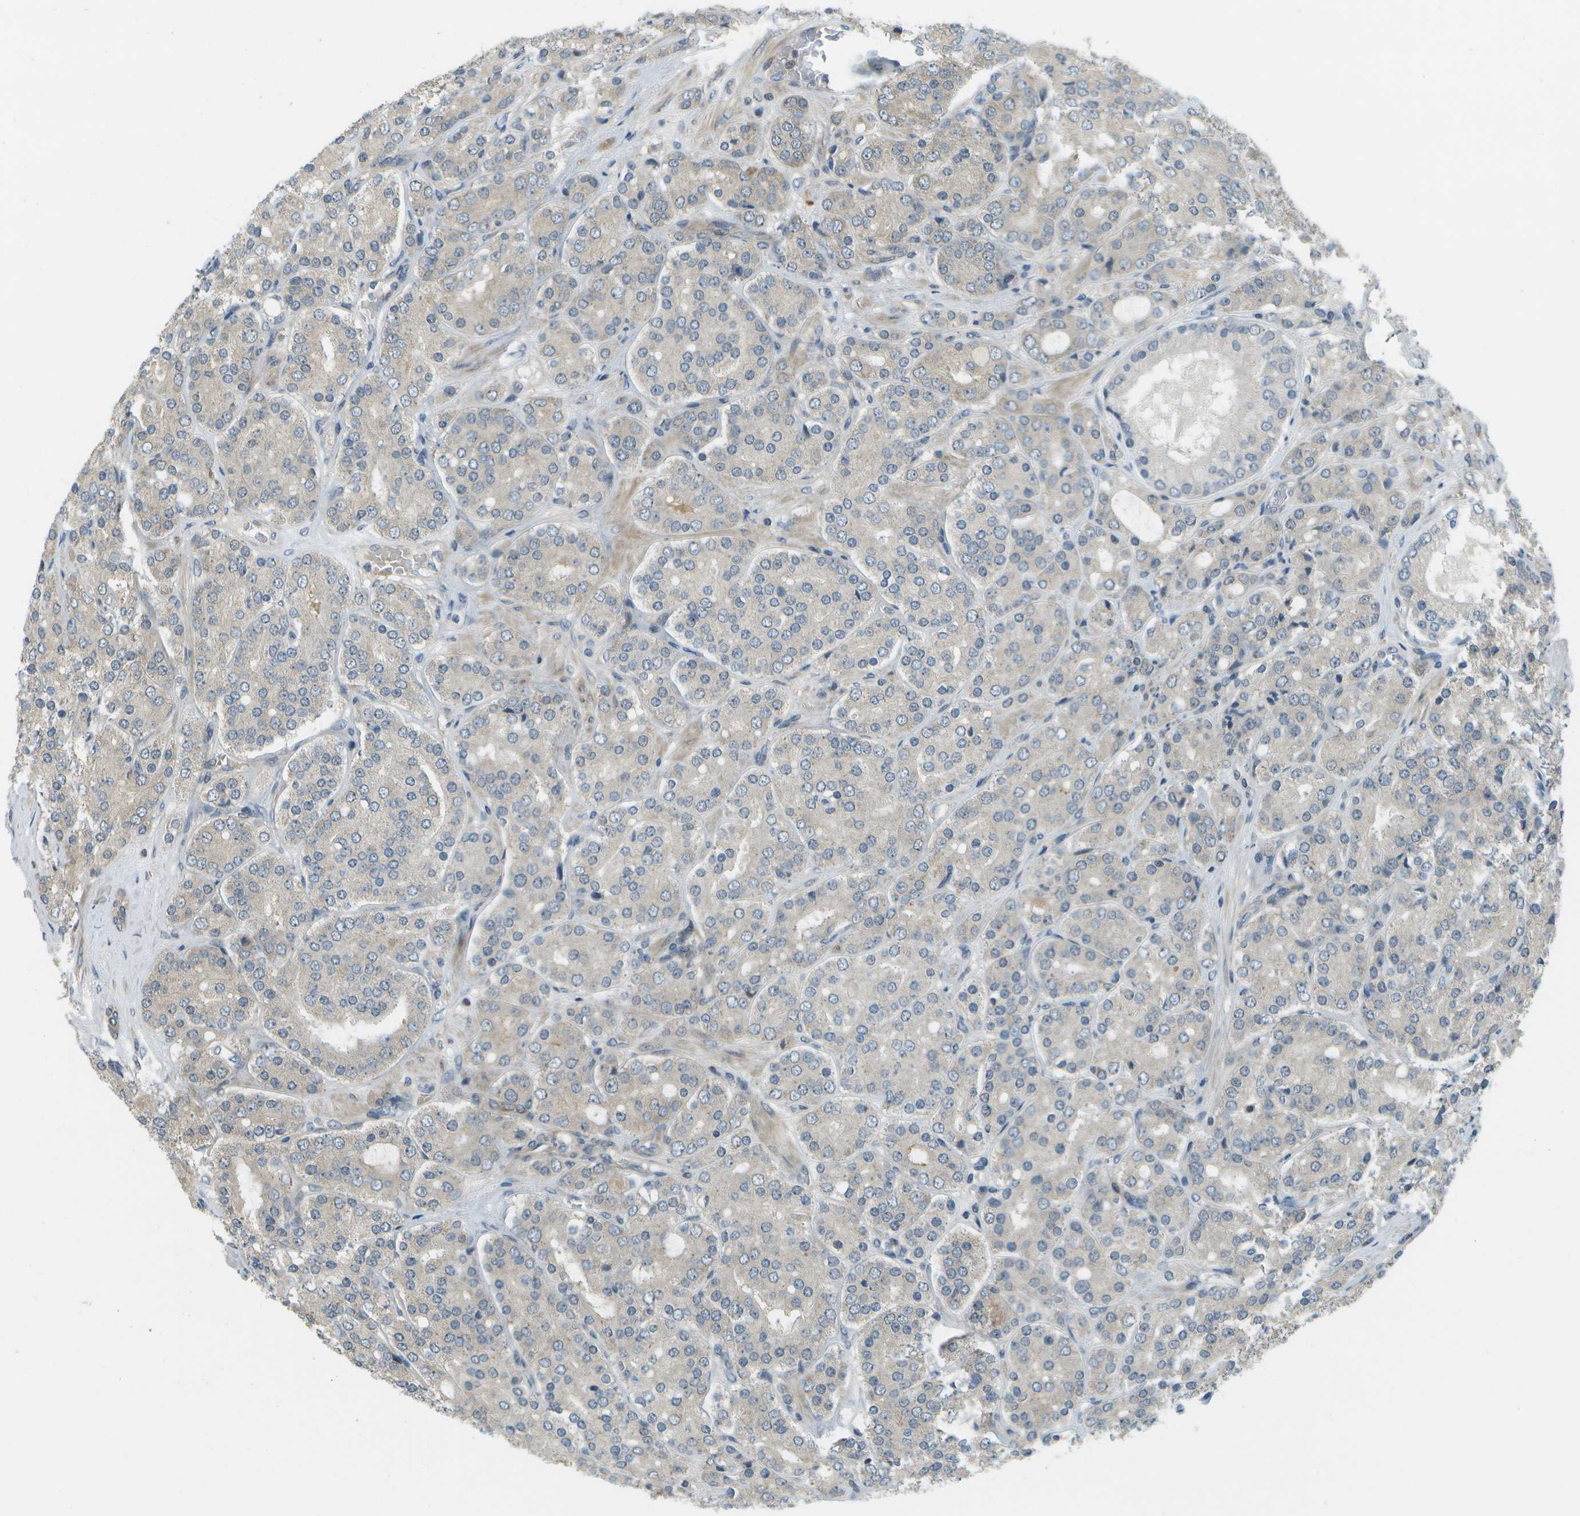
{"staining": {"intensity": "negative", "quantity": "none", "location": "none"}, "tissue": "prostate cancer", "cell_type": "Tumor cells", "image_type": "cancer", "snomed": [{"axis": "morphology", "description": "Adenocarcinoma, High grade"}, {"axis": "topography", "description": "Prostate"}], "caption": "Immunohistochemistry photomicrograph of neoplastic tissue: prostate adenocarcinoma (high-grade) stained with DAB shows no significant protein staining in tumor cells.", "gene": "WNK2", "patient": {"sex": "male", "age": 65}}